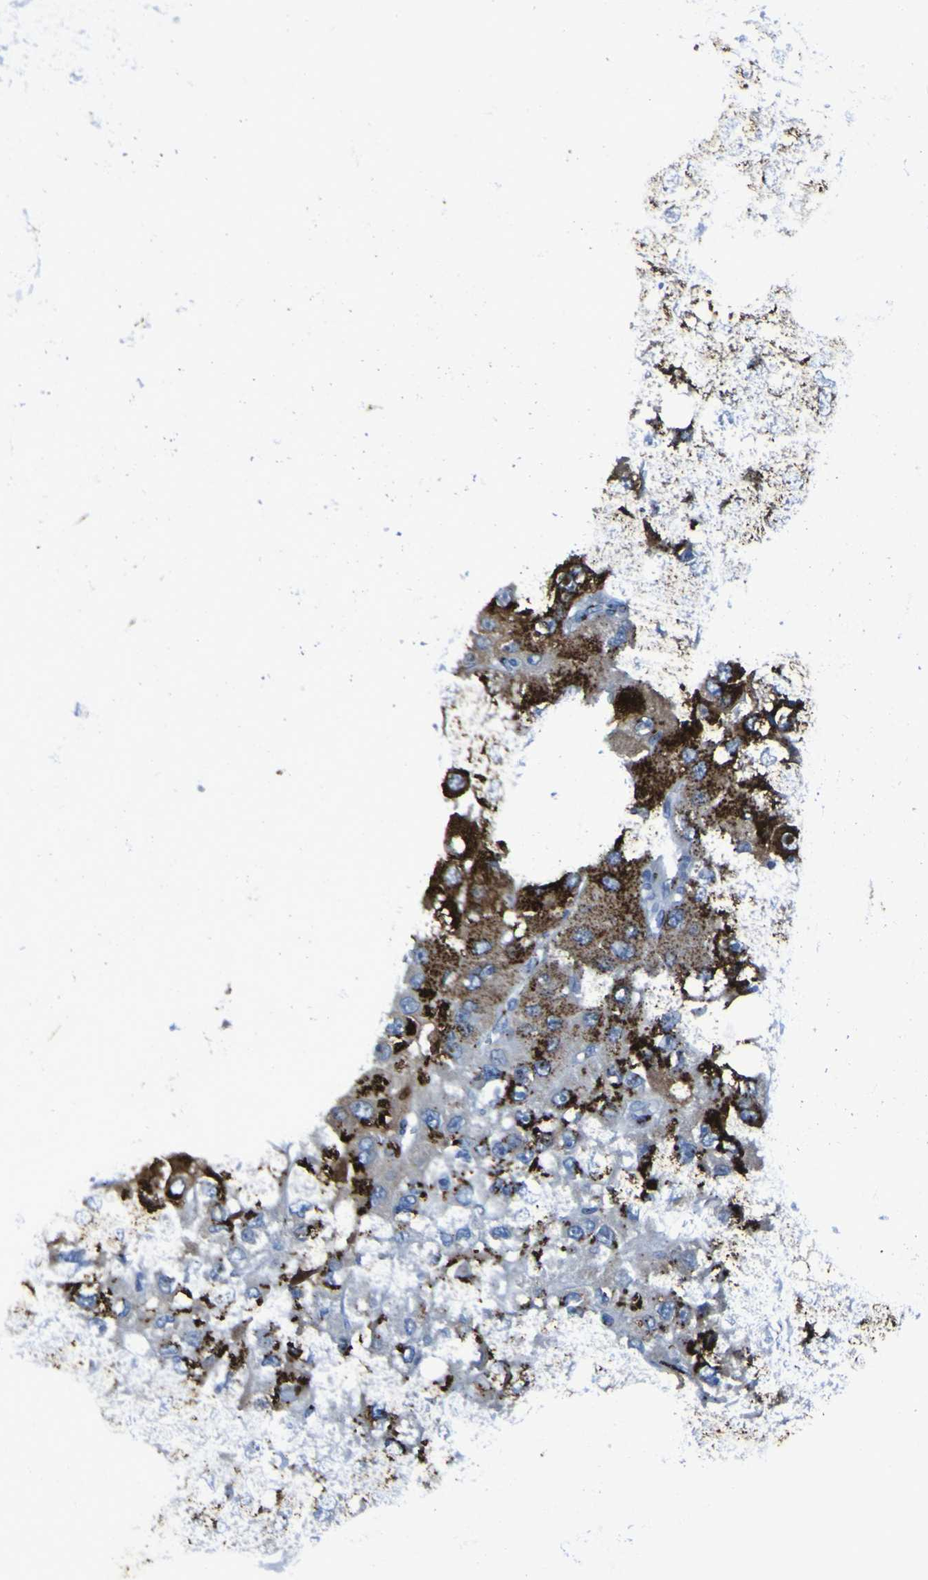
{"staining": {"intensity": "strong", "quantity": ">75%", "location": "cytoplasmic/membranous"}, "tissue": "liver cancer", "cell_type": "Tumor cells", "image_type": "cancer", "snomed": [{"axis": "morphology", "description": "Carcinoma, Hepatocellular, NOS"}, {"axis": "topography", "description": "Liver"}], "caption": "DAB immunohistochemical staining of human liver cancer shows strong cytoplasmic/membranous protein positivity in approximately >75% of tumor cells.", "gene": "GOLM1", "patient": {"sex": "male", "age": 80}}